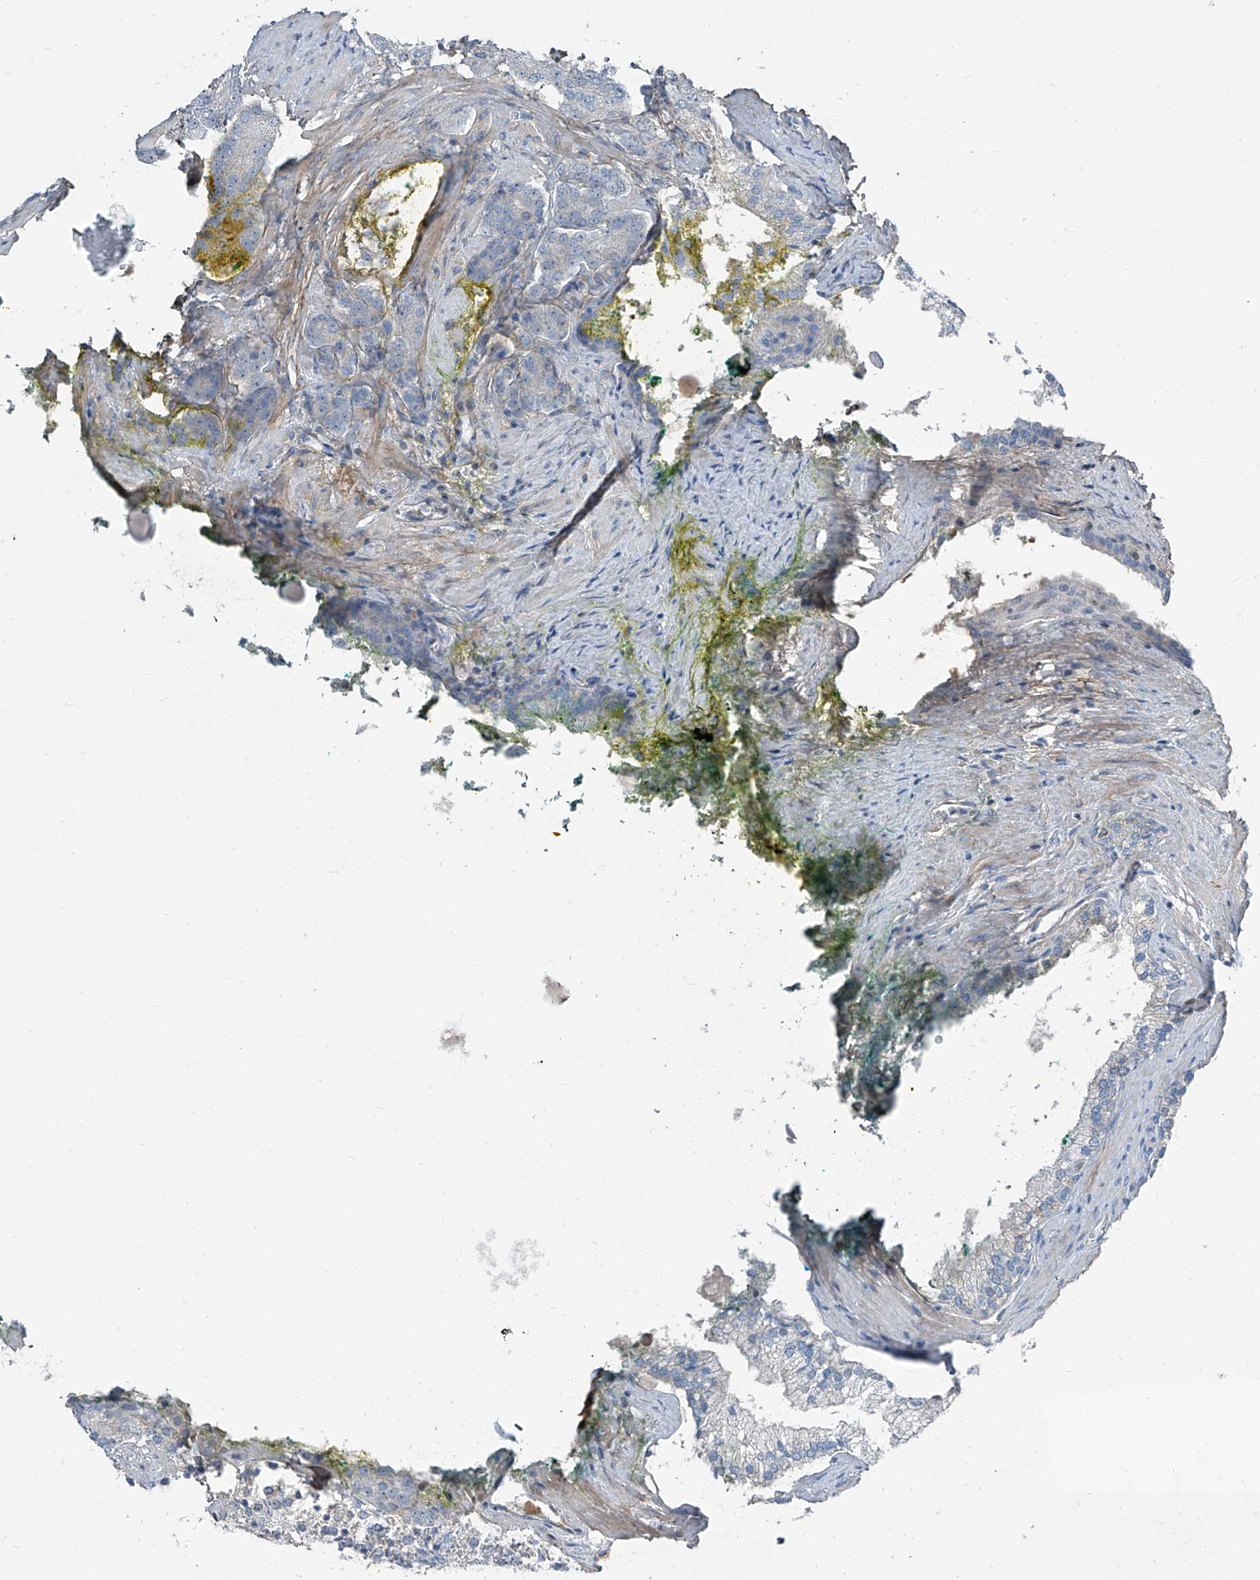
{"staining": {"intensity": "negative", "quantity": "none", "location": "none"}, "tissue": "prostate cancer", "cell_type": "Tumor cells", "image_type": "cancer", "snomed": [{"axis": "morphology", "description": "Adenocarcinoma, High grade"}, {"axis": "topography", "description": "Prostate"}], "caption": "Prostate cancer (adenocarcinoma (high-grade)) was stained to show a protein in brown. There is no significant positivity in tumor cells. Nuclei are stained in blue.", "gene": "HOXA3", "patient": {"sex": "male", "age": 71}}